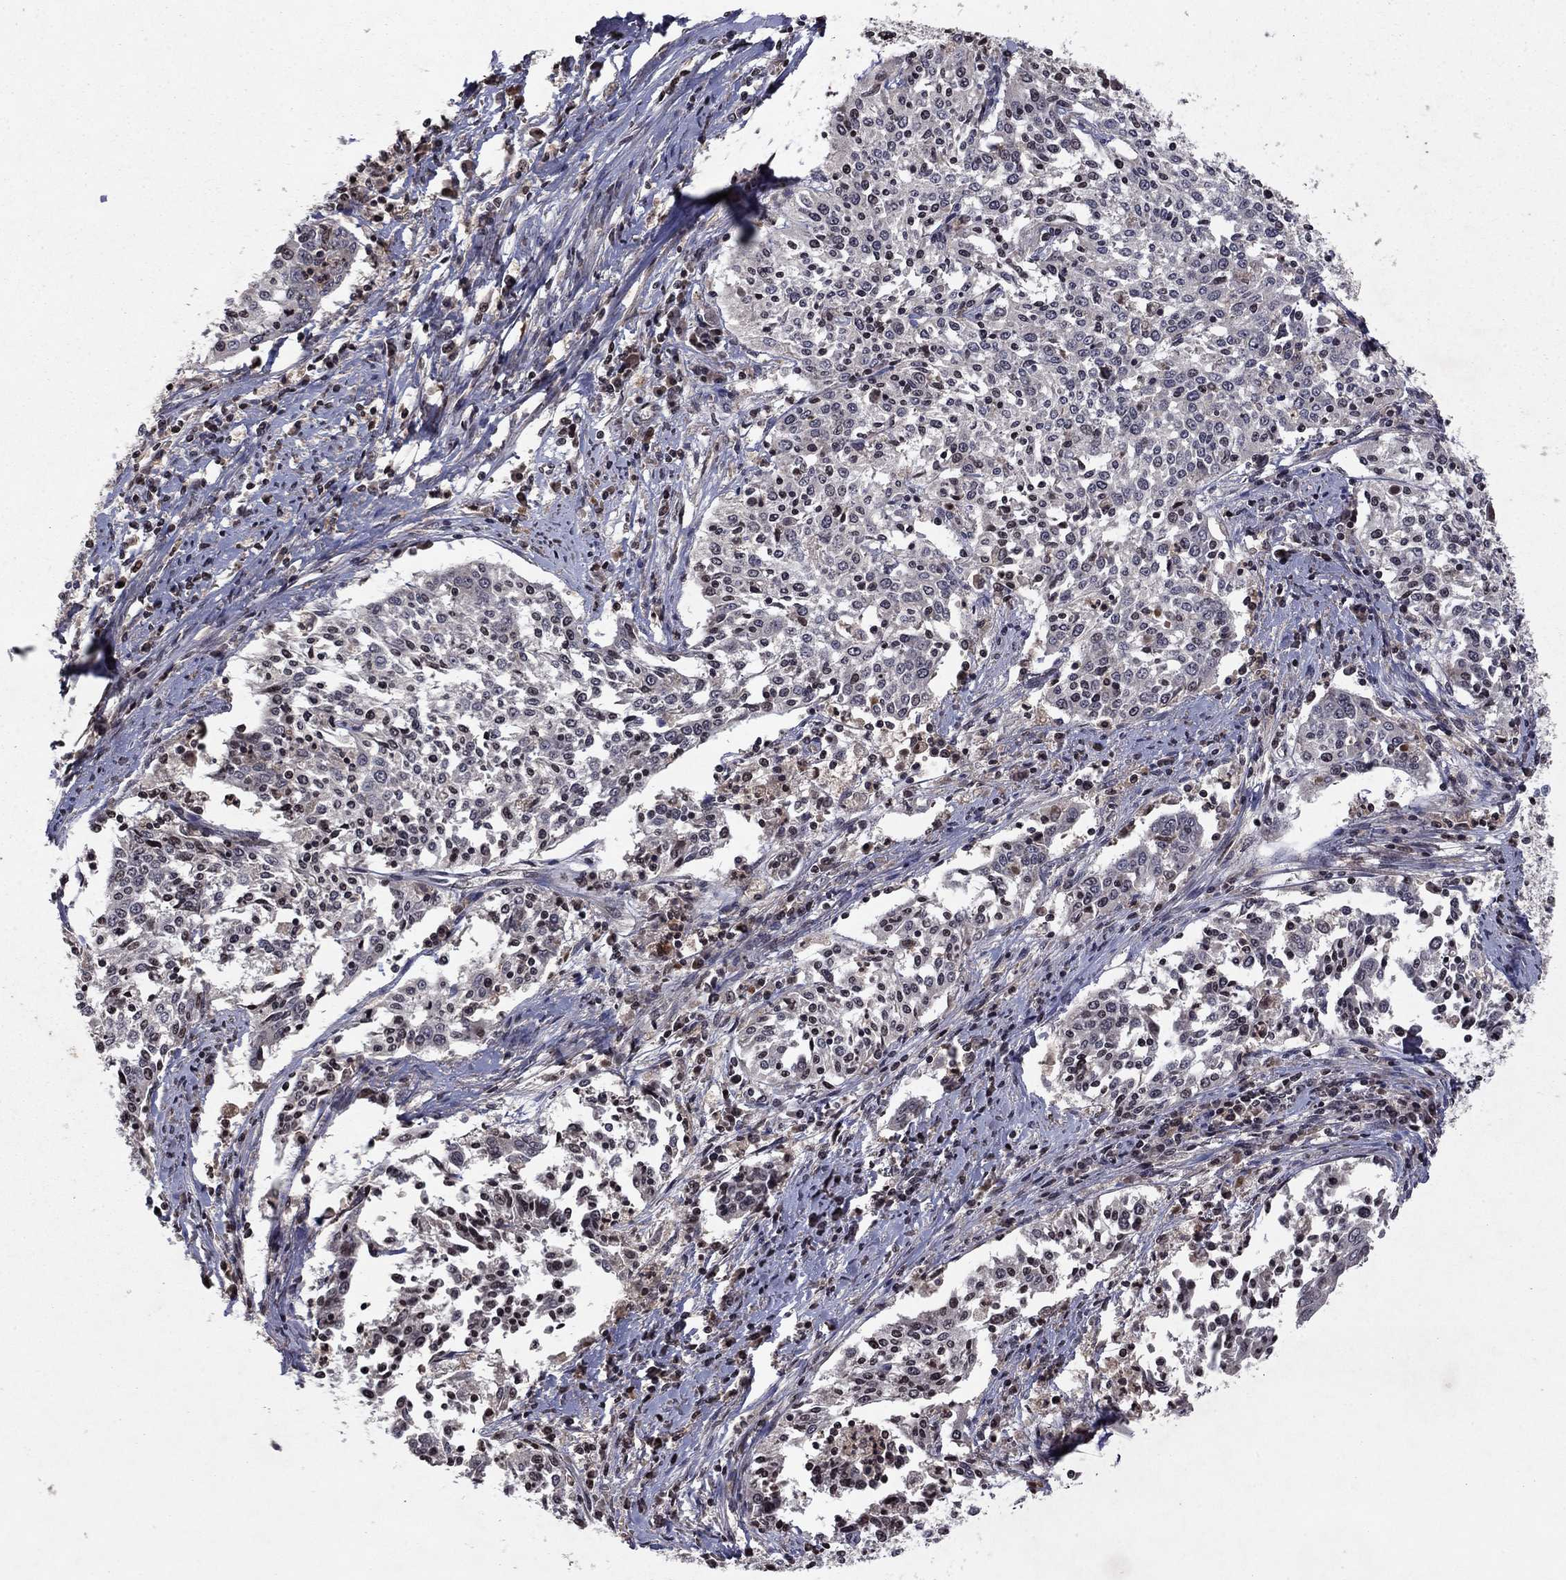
{"staining": {"intensity": "negative", "quantity": "none", "location": "none"}, "tissue": "cervical cancer", "cell_type": "Tumor cells", "image_type": "cancer", "snomed": [{"axis": "morphology", "description": "Squamous cell carcinoma, NOS"}, {"axis": "topography", "description": "Cervix"}], "caption": "An immunohistochemistry histopathology image of cervical cancer (squamous cell carcinoma) is shown. There is no staining in tumor cells of cervical cancer (squamous cell carcinoma).", "gene": "SORBS1", "patient": {"sex": "female", "age": 41}}